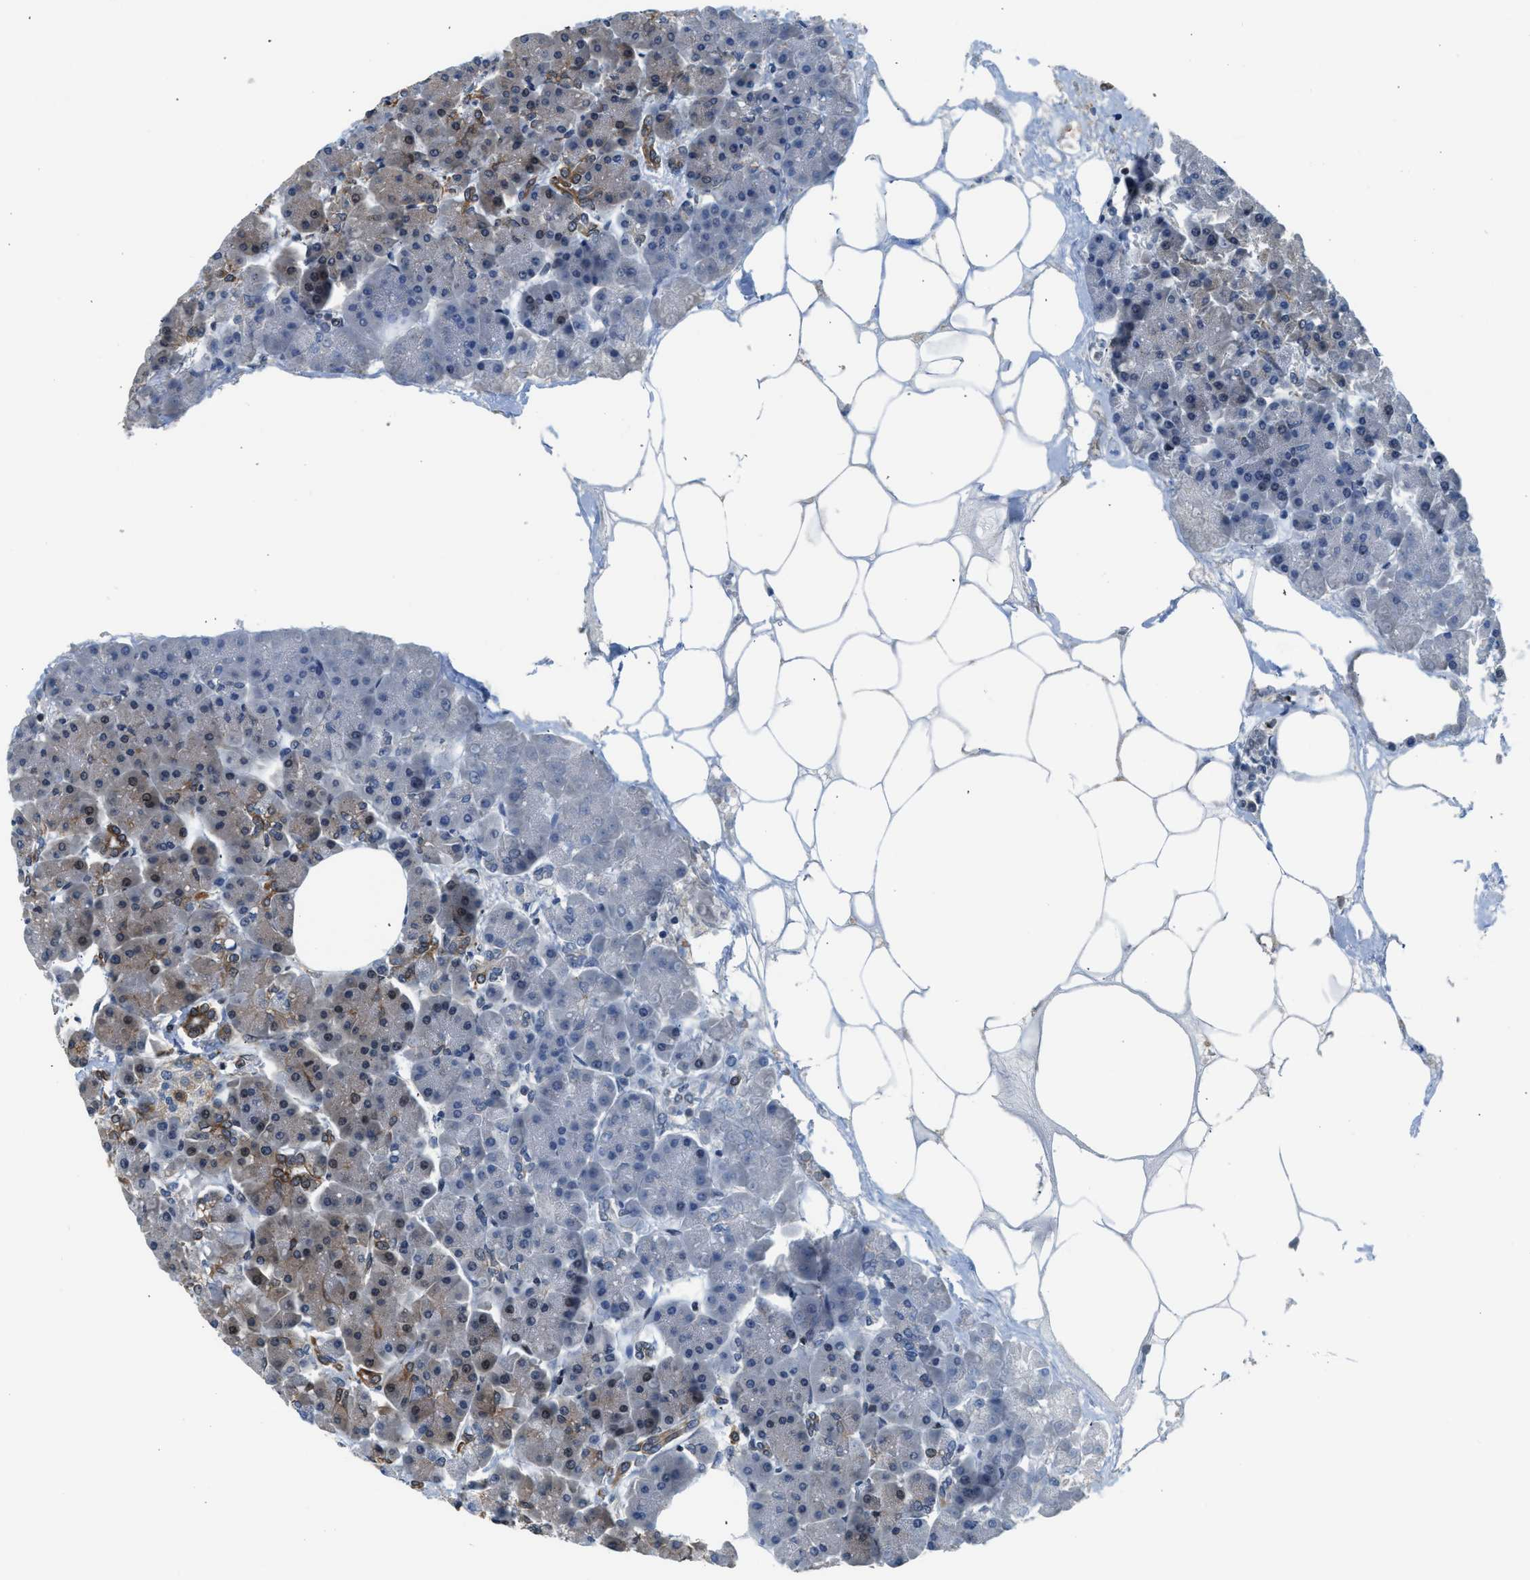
{"staining": {"intensity": "moderate", "quantity": "25%-75%", "location": "cytoplasmic/membranous,nuclear"}, "tissue": "pancreas", "cell_type": "Exocrine glandular cells", "image_type": "normal", "snomed": [{"axis": "morphology", "description": "Normal tissue, NOS"}, {"axis": "topography", "description": "Pancreas"}], "caption": "A brown stain highlights moderate cytoplasmic/membranous,nuclear staining of a protein in exocrine glandular cells of unremarkable human pancreas. The protein is stained brown, and the nuclei are stained in blue (DAB IHC with brightfield microscopy, high magnification).", "gene": "RETREG3", "patient": {"sex": "female", "age": 70}}